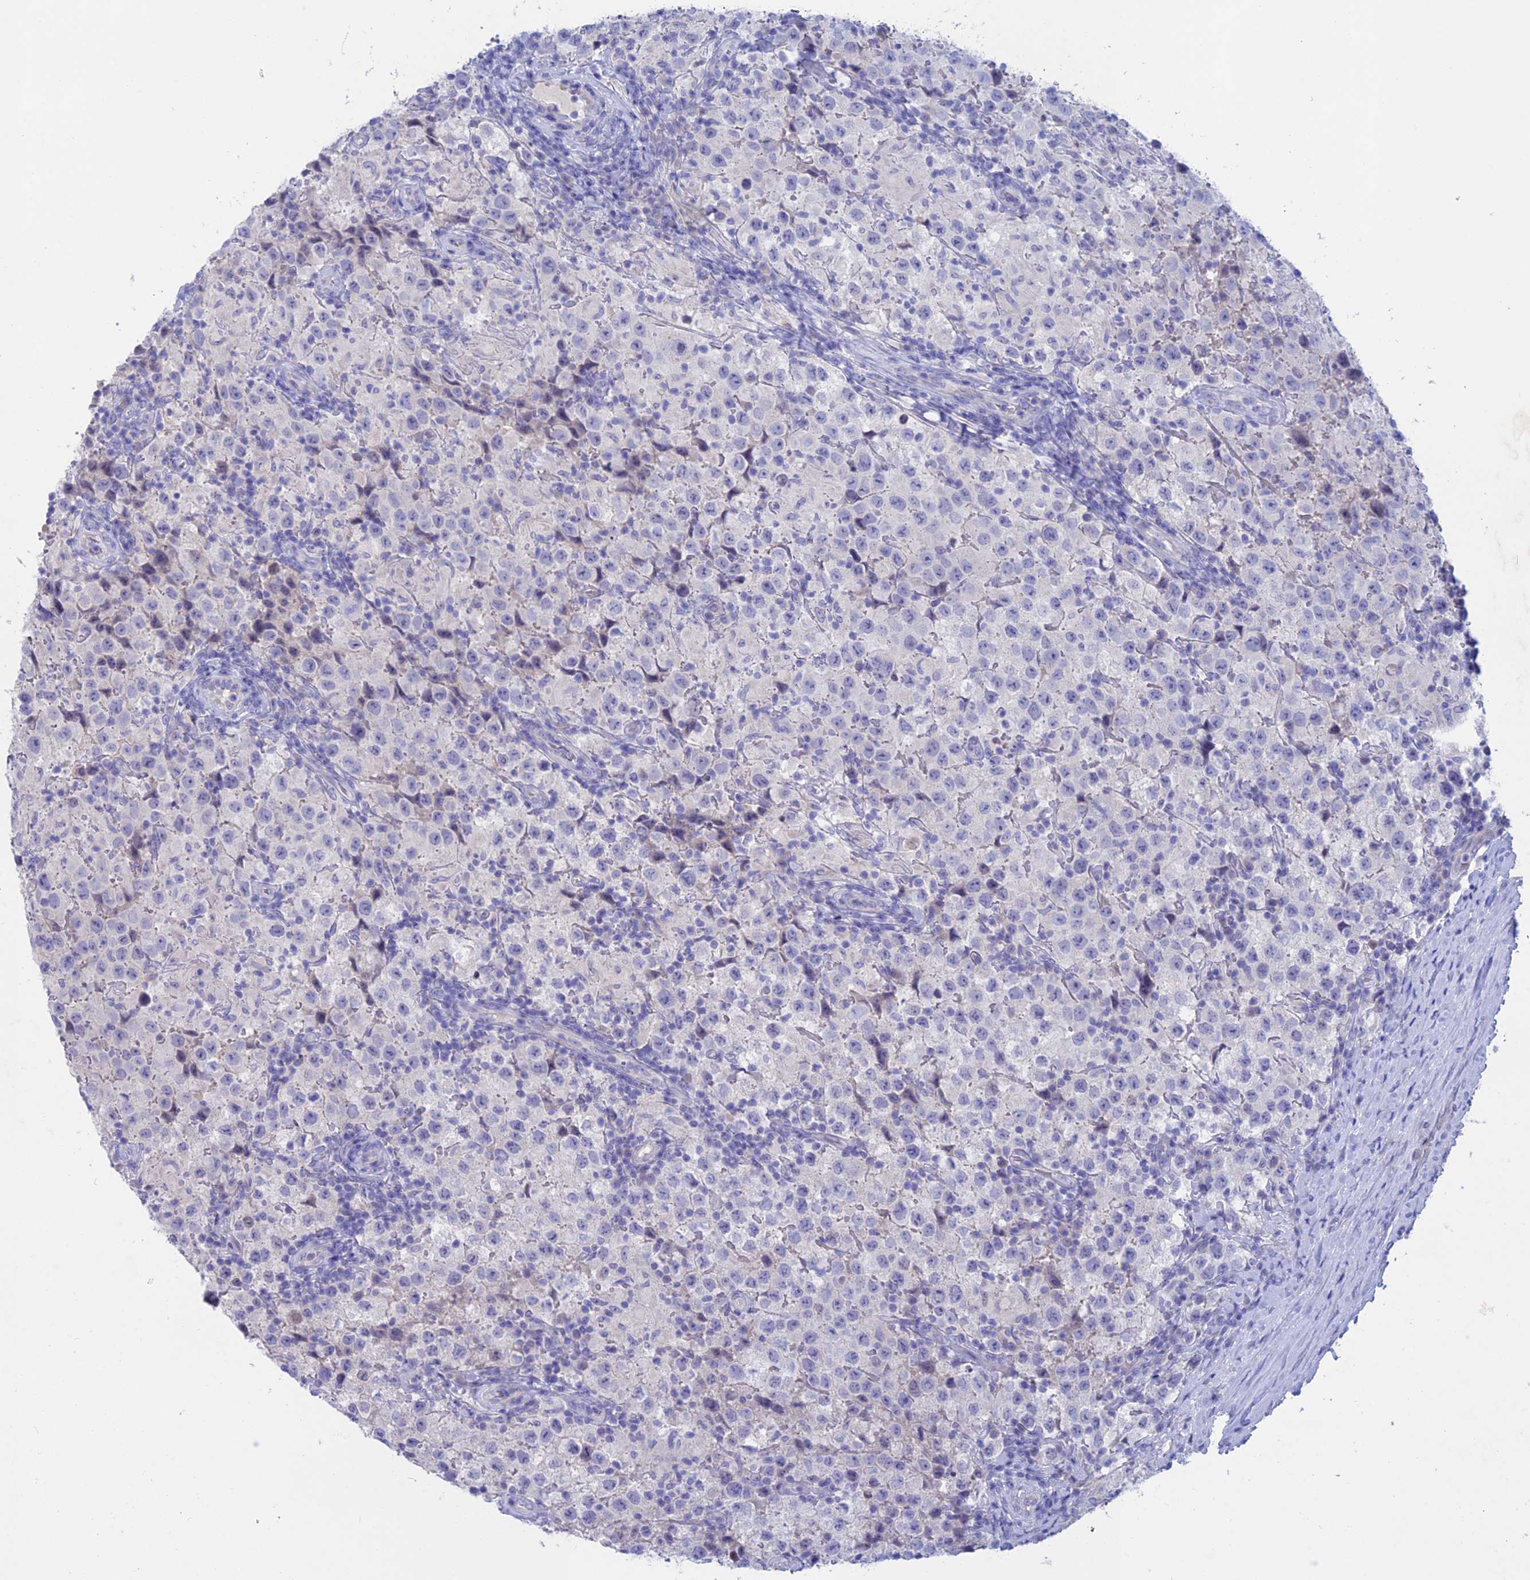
{"staining": {"intensity": "negative", "quantity": "none", "location": "none"}, "tissue": "testis cancer", "cell_type": "Tumor cells", "image_type": "cancer", "snomed": [{"axis": "morphology", "description": "Seminoma, NOS"}, {"axis": "morphology", "description": "Carcinoma, Embryonal, NOS"}, {"axis": "topography", "description": "Testis"}], "caption": "The immunohistochemistry (IHC) micrograph has no significant staining in tumor cells of seminoma (testis) tissue.", "gene": "BTBD19", "patient": {"sex": "male", "age": 41}}